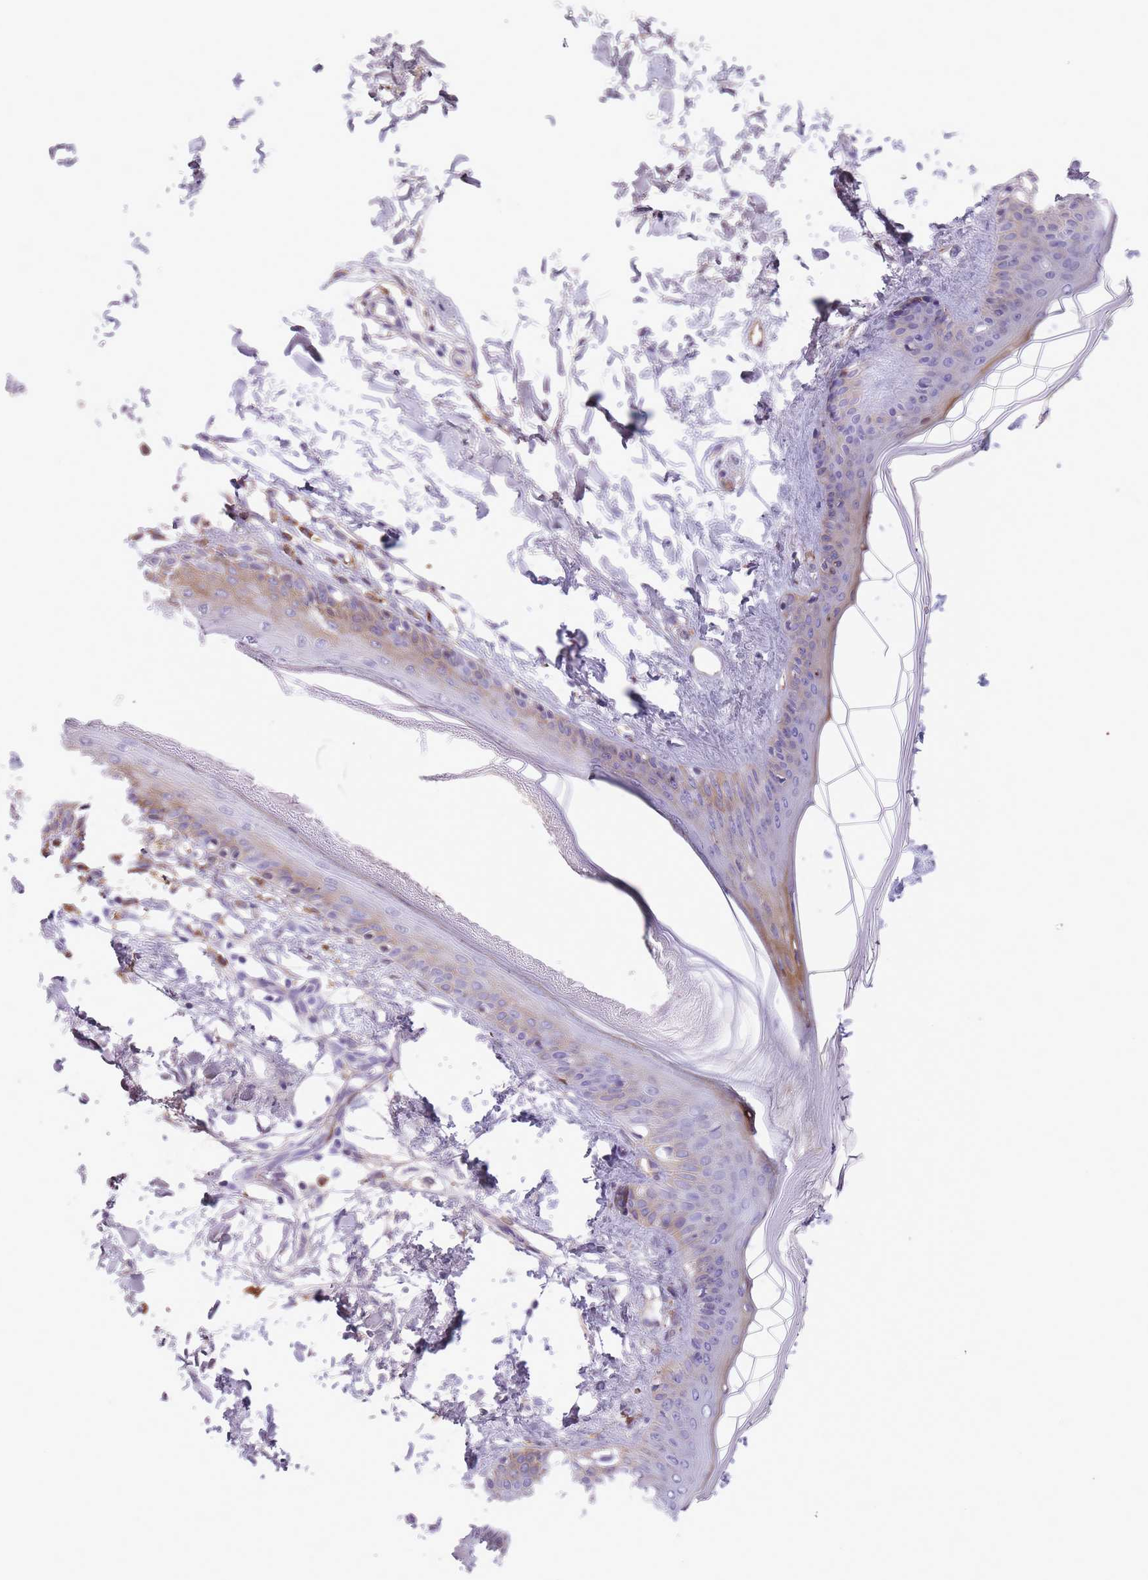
{"staining": {"intensity": "weak", "quantity": "25%-75%", "location": "cytoplasmic/membranous"}, "tissue": "skin", "cell_type": "Fibroblasts", "image_type": "normal", "snomed": [{"axis": "morphology", "description": "Normal tissue, NOS"}, {"axis": "topography", "description": "Skin"}], "caption": "The photomicrograph demonstrates immunohistochemical staining of benign skin. There is weak cytoplasmic/membranous positivity is seen in about 25%-75% of fibroblasts. The protein is shown in brown color, while the nuclei are stained blue.", "gene": "GNAT1", "patient": {"sex": "female", "age": 34}}